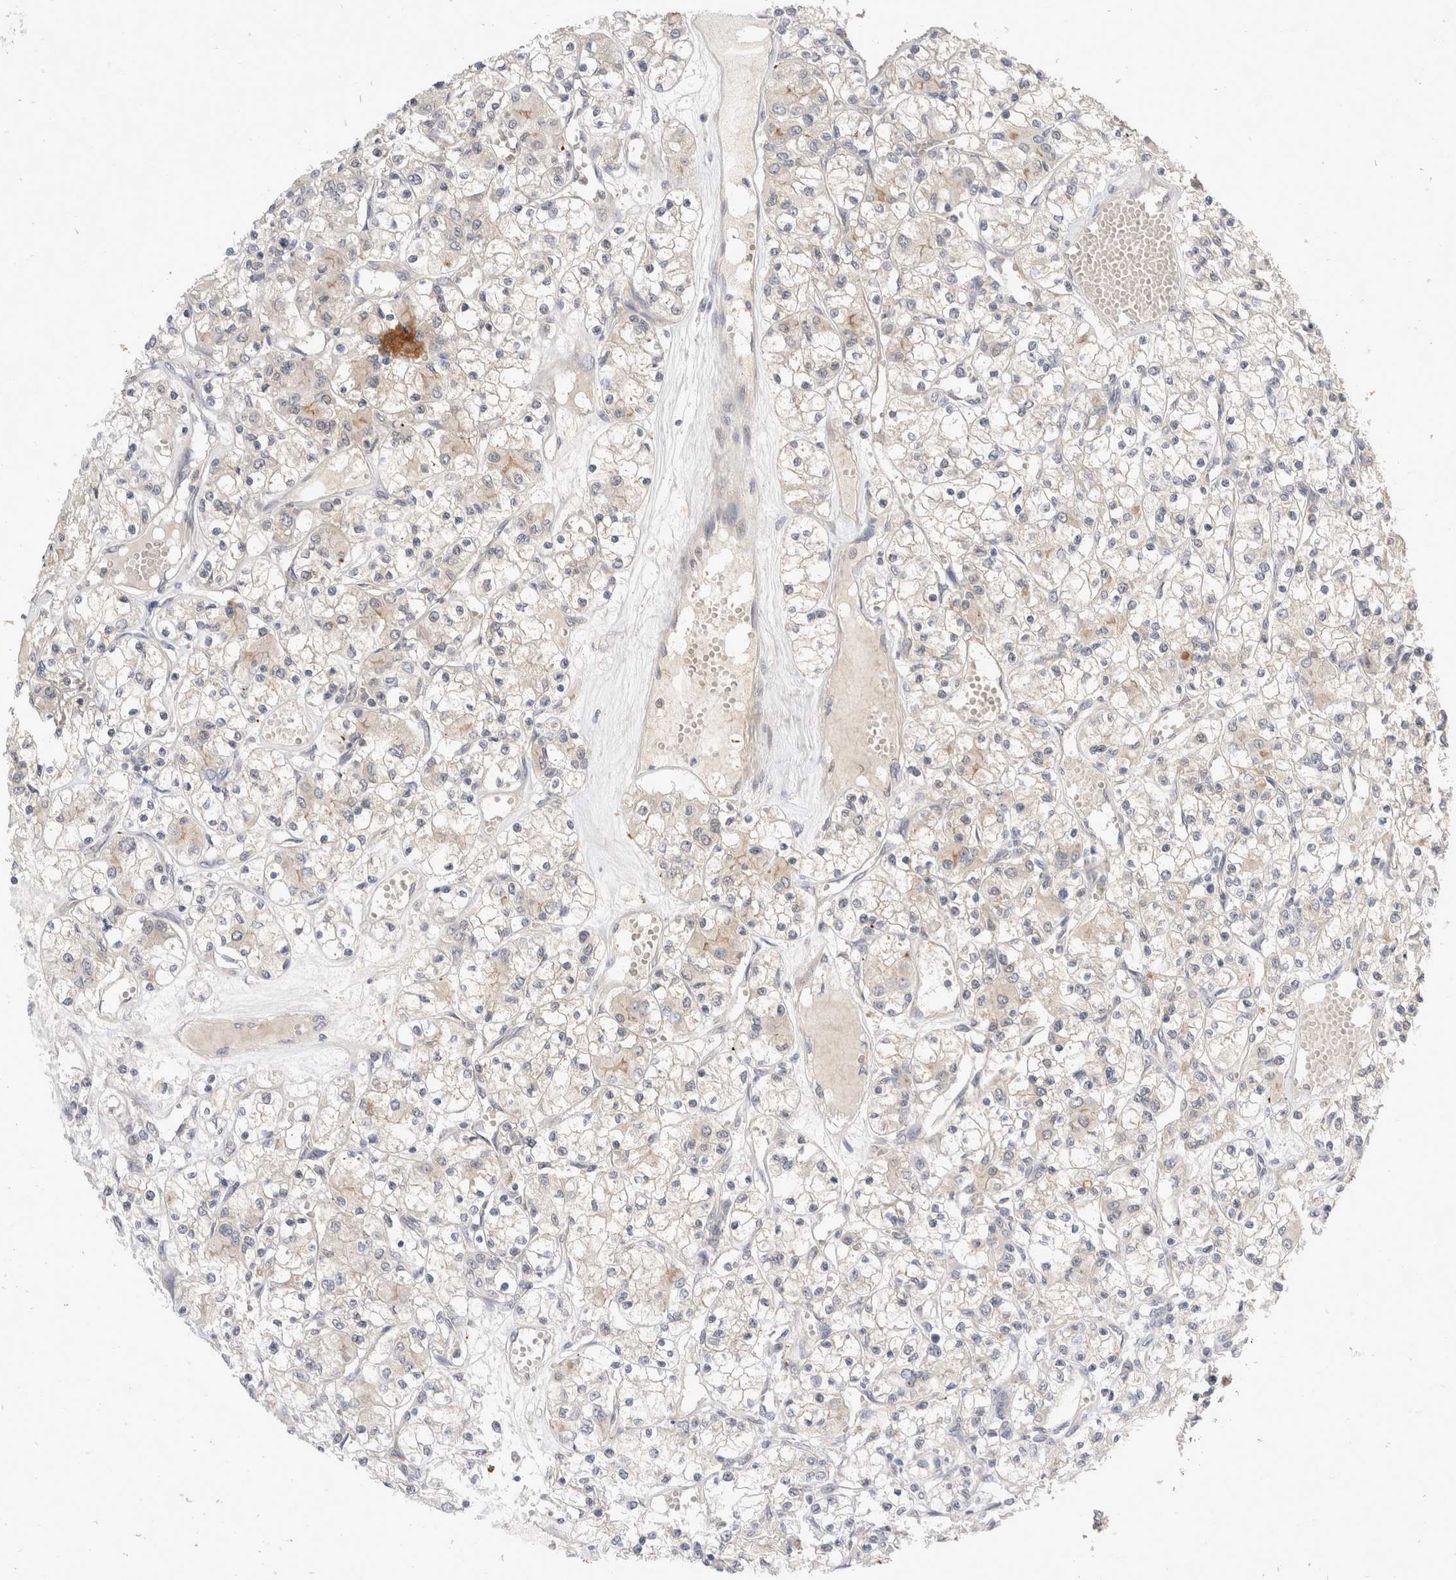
{"staining": {"intensity": "weak", "quantity": "<25%", "location": "cytoplasmic/membranous"}, "tissue": "renal cancer", "cell_type": "Tumor cells", "image_type": "cancer", "snomed": [{"axis": "morphology", "description": "Adenocarcinoma, NOS"}, {"axis": "topography", "description": "Kidney"}], "caption": "DAB (3,3'-diaminobenzidine) immunohistochemical staining of human renal adenocarcinoma exhibits no significant staining in tumor cells. (DAB (3,3'-diaminobenzidine) immunohistochemistry, high magnification).", "gene": "TOM1L2", "patient": {"sex": "female", "age": 59}}